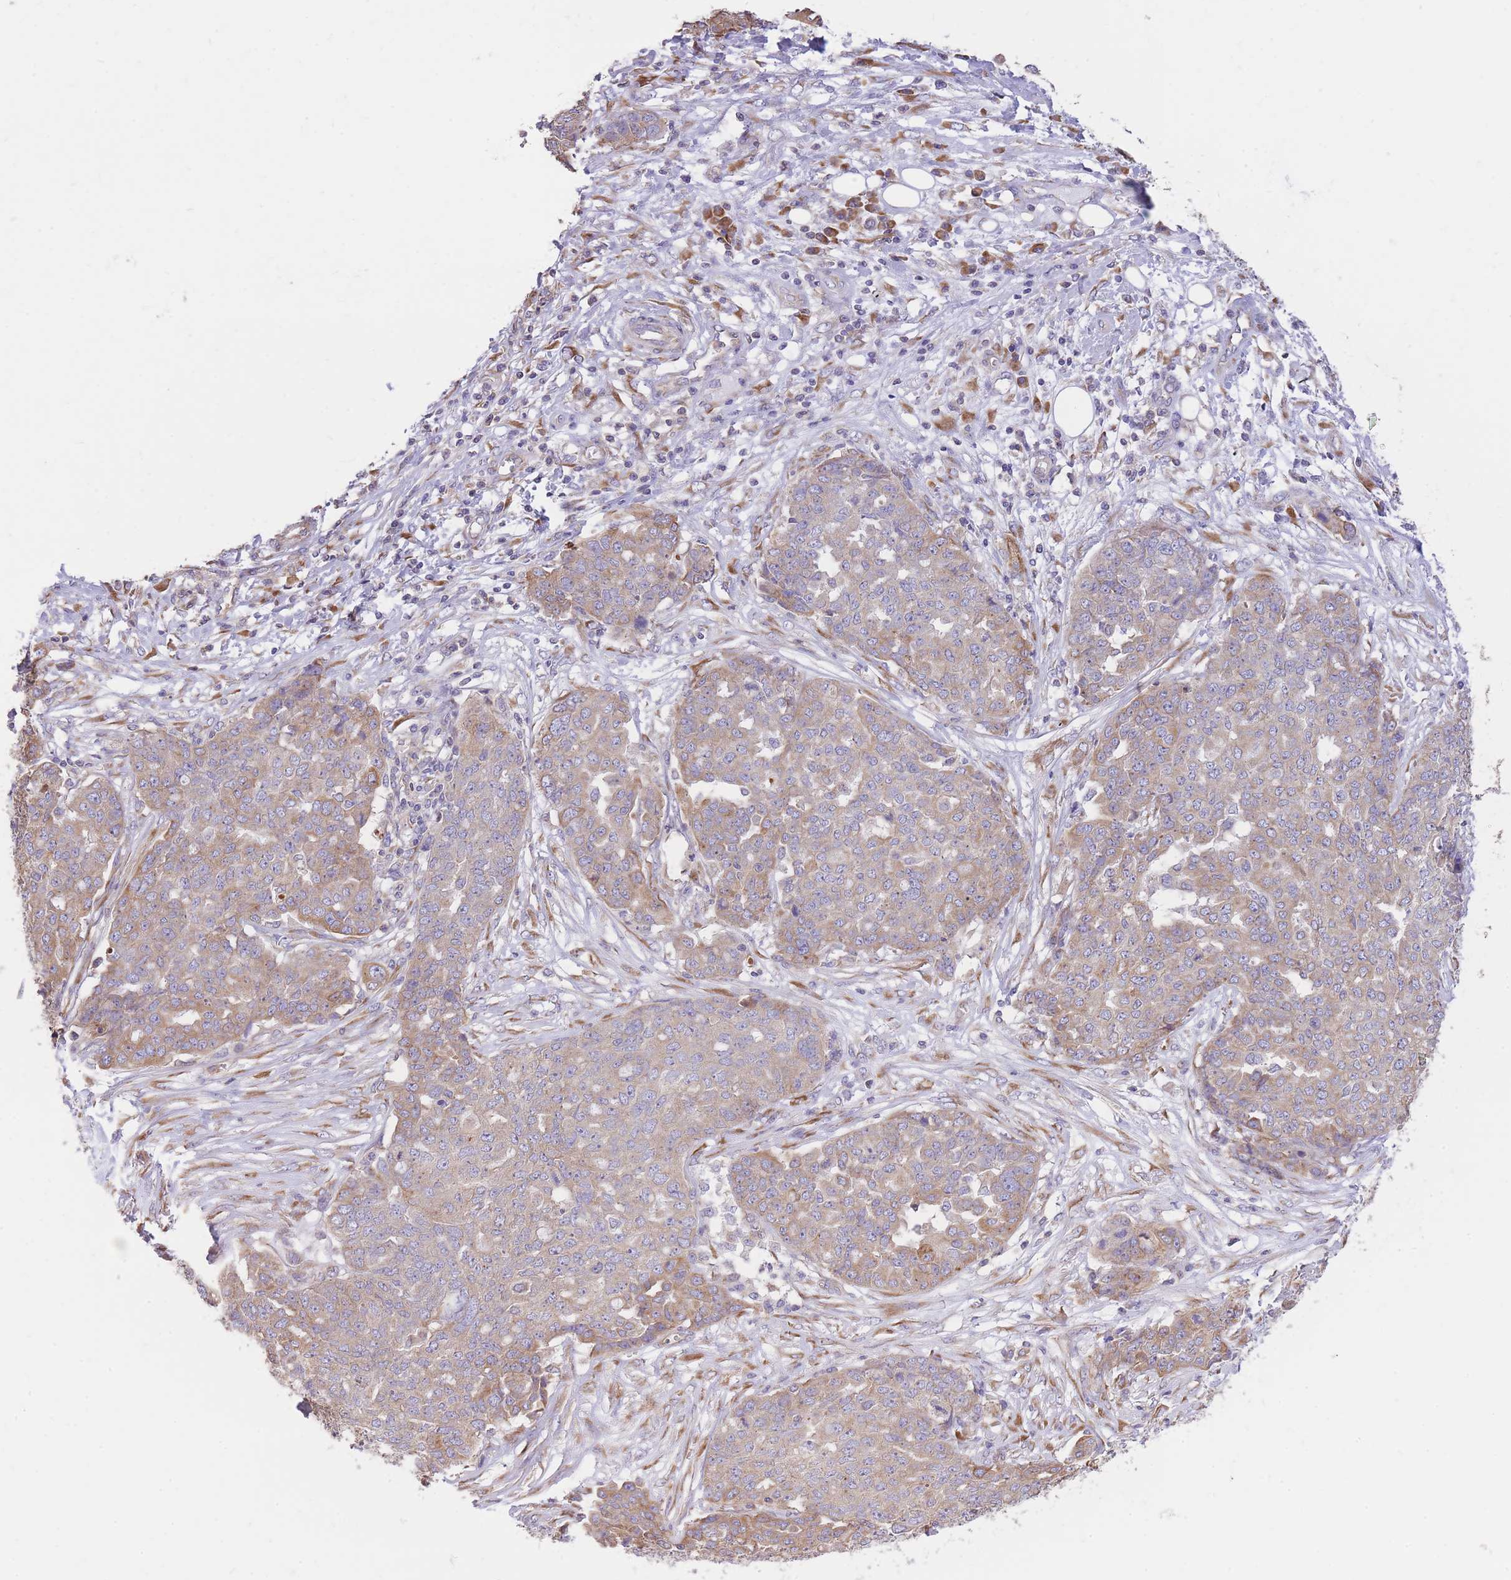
{"staining": {"intensity": "weak", "quantity": ">75%", "location": "cytoplasmic/membranous"}, "tissue": "ovarian cancer", "cell_type": "Tumor cells", "image_type": "cancer", "snomed": [{"axis": "morphology", "description": "Cystadenocarcinoma, serous, NOS"}, {"axis": "topography", "description": "Soft tissue"}, {"axis": "topography", "description": "Ovary"}], "caption": "Protein positivity by immunohistochemistry (IHC) demonstrates weak cytoplasmic/membranous staining in about >75% of tumor cells in ovarian serous cystadenocarcinoma.", "gene": "GBP7", "patient": {"sex": "female", "age": 57}}